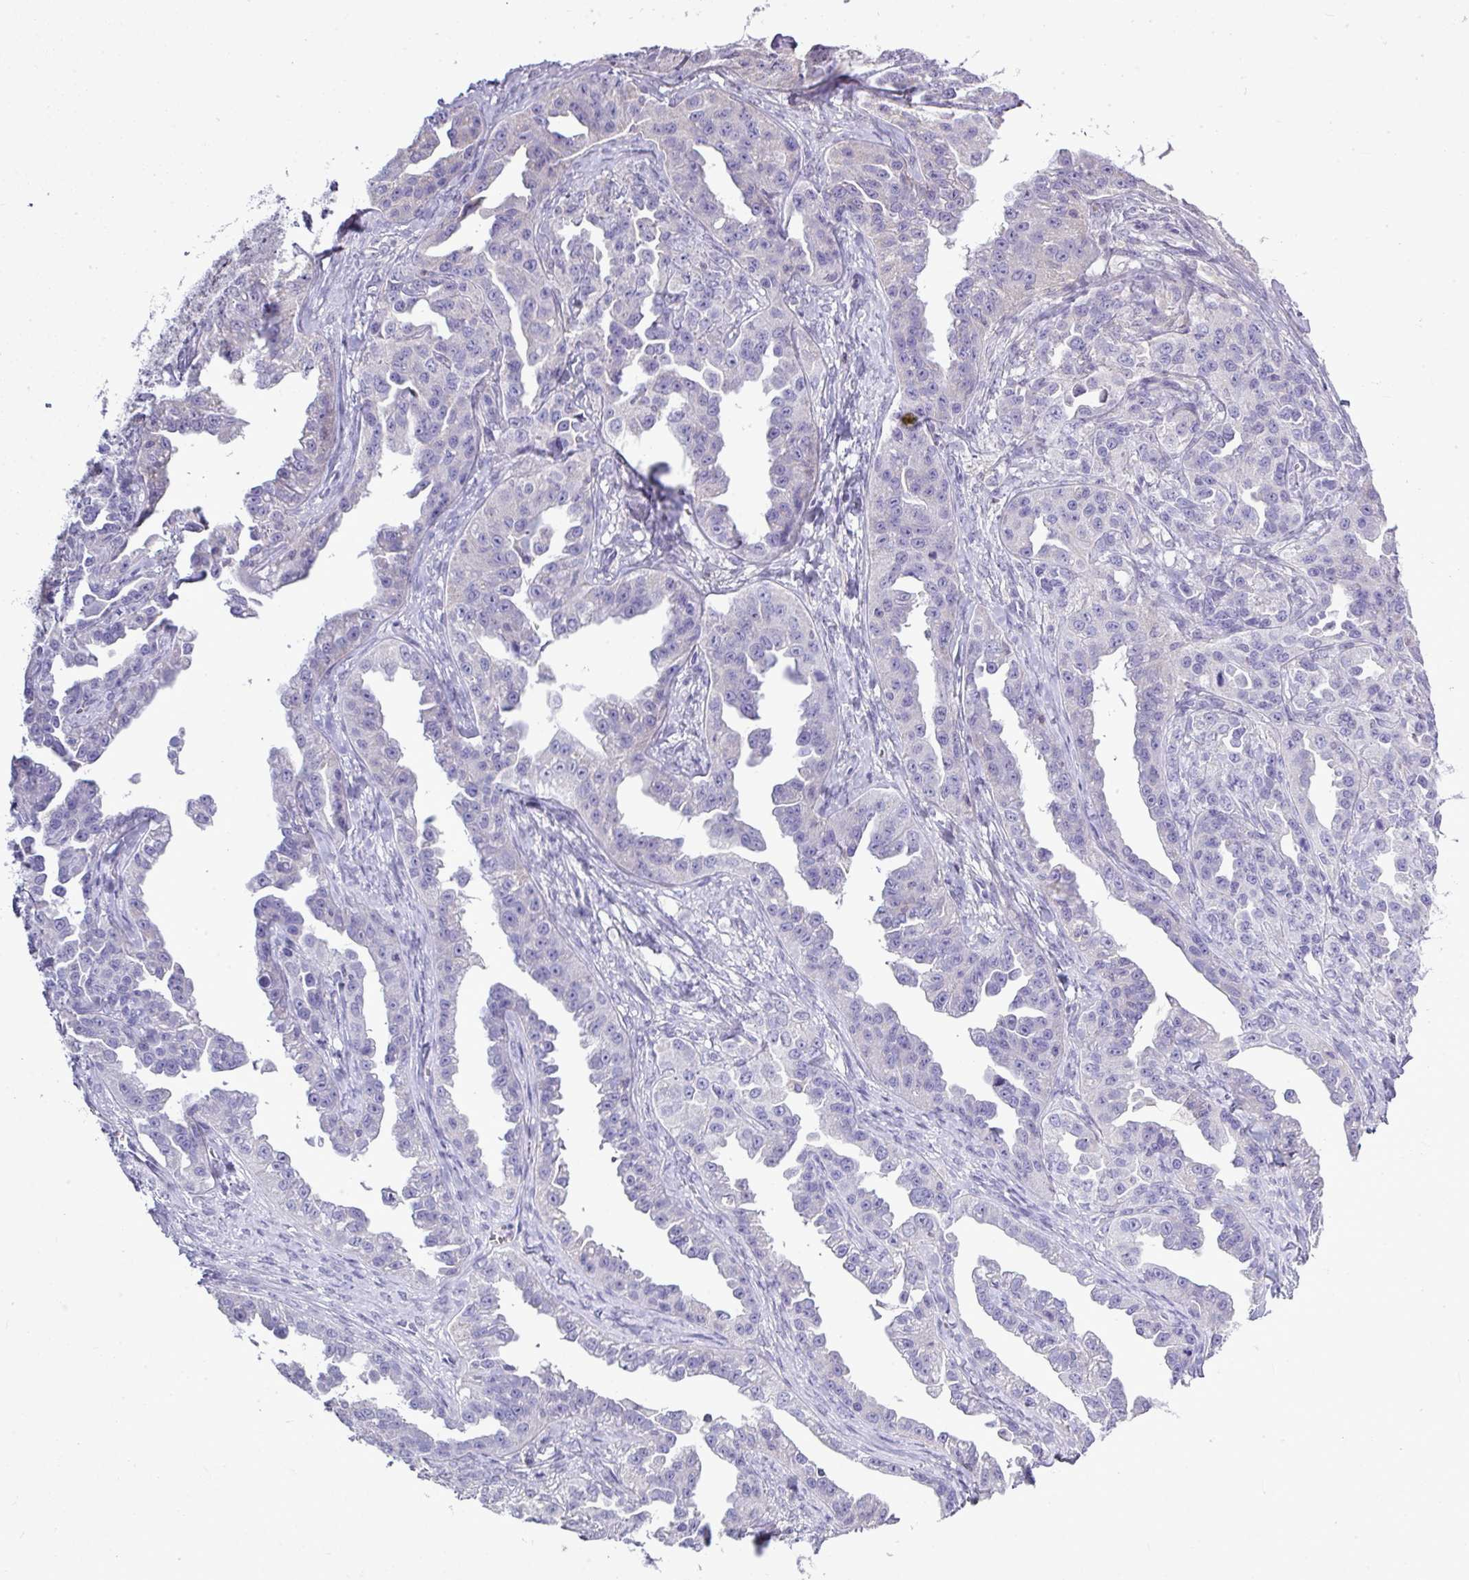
{"staining": {"intensity": "negative", "quantity": "none", "location": "none"}, "tissue": "ovarian cancer", "cell_type": "Tumor cells", "image_type": "cancer", "snomed": [{"axis": "morphology", "description": "Cystadenocarcinoma, serous, NOS"}, {"axis": "topography", "description": "Ovary"}], "caption": "This is an IHC micrograph of human serous cystadenocarcinoma (ovarian). There is no staining in tumor cells.", "gene": "STAT5A", "patient": {"sex": "female", "age": 75}}